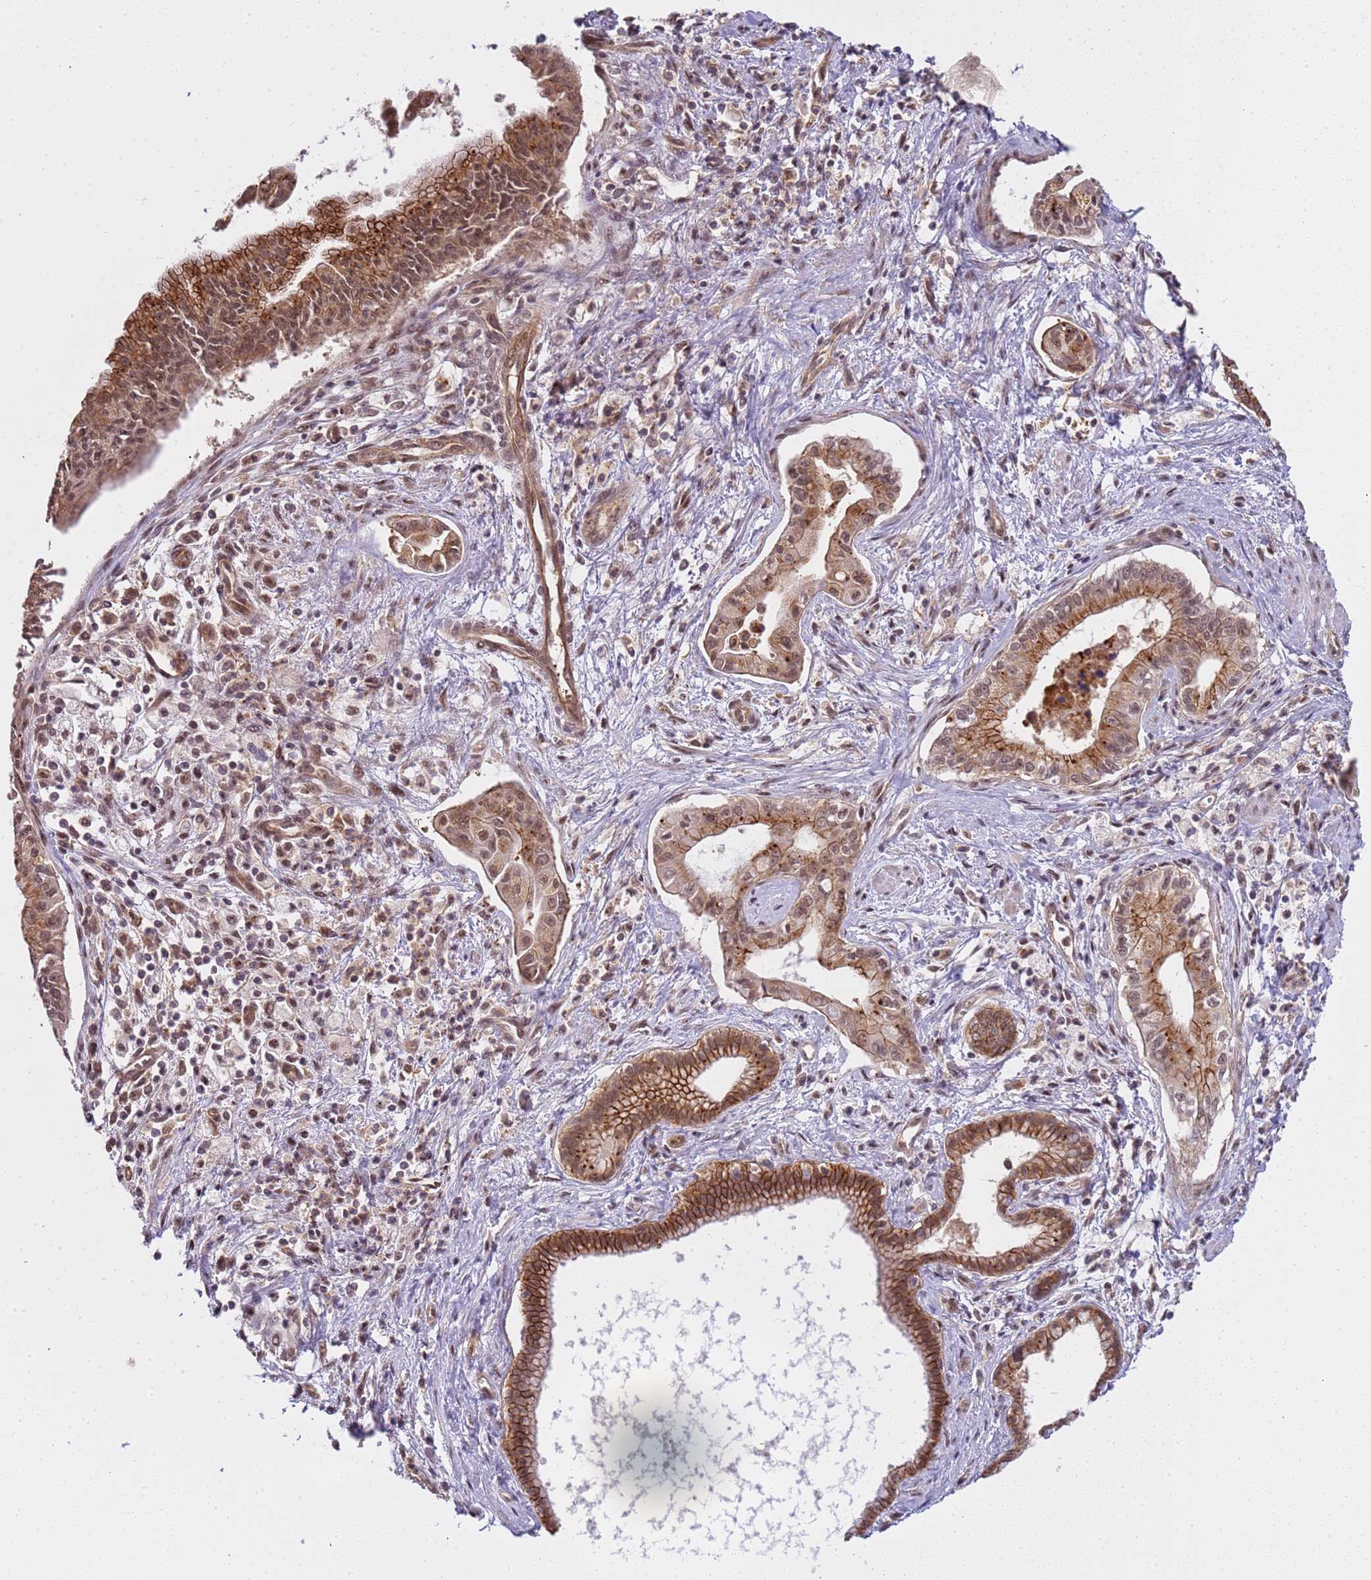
{"staining": {"intensity": "moderate", "quantity": ">75%", "location": "cytoplasmic/membranous,nuclear"}, "tissue": "pancreatic cancer", "cell_type": "Tumor cells", "image_type": "cancer", "snomed": [{"axis": "morphology", "description": "Adenocarcinoma, NOS"}, {"axis": "topography", "description": "Pancreas"}], "caption": "Protein positivity by immunohistochemistry exhibits moderate cytoplasmic/membranous and nuclear expression in about >75% of tumor cells in pancreatic adenocarcinoma.", "gene": "EMC2", "patient": {"sex": "male", "age": 78}}